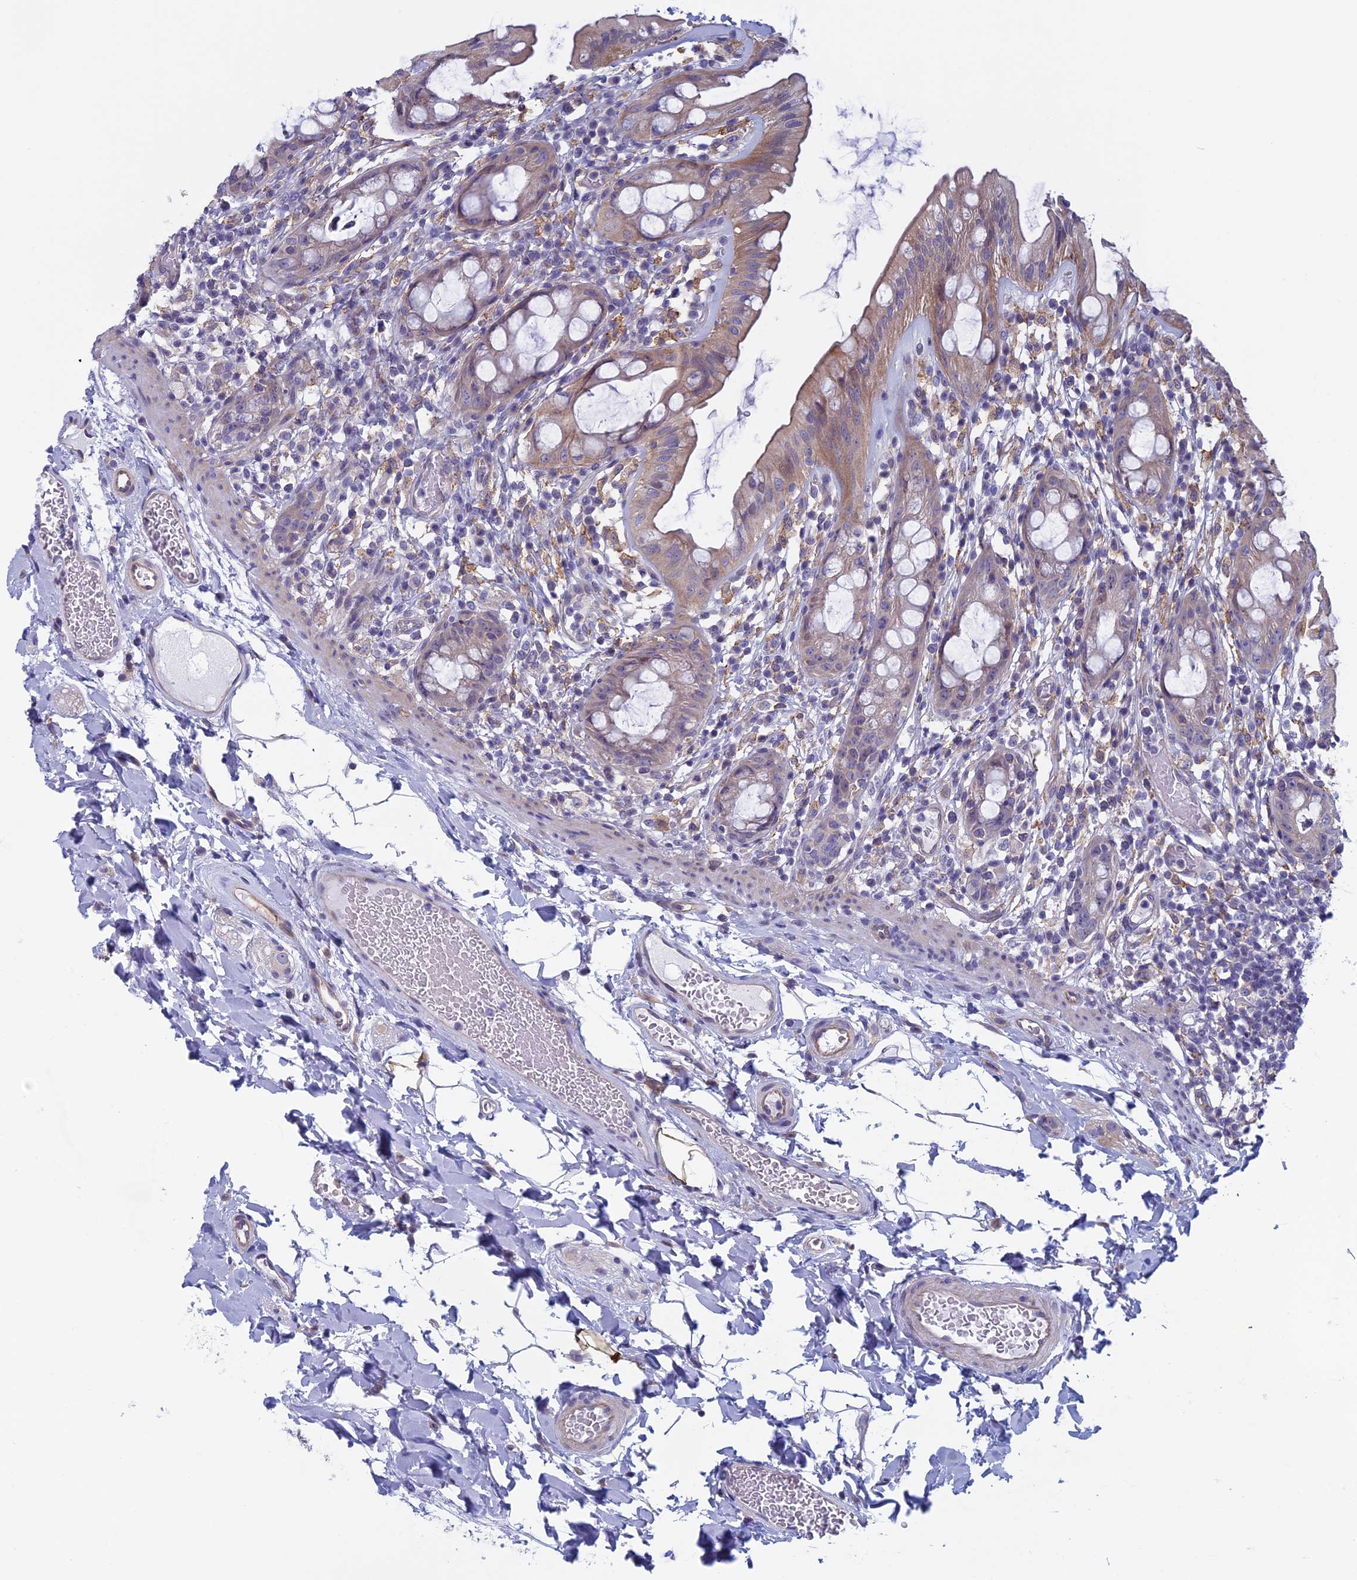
{"staining": {"intensity": "moderate", "quantity": "25%-75%", "location": "cytoplasmic/membranous"}, "tissue": "rectum", "cell_type": "Glandular cells", "image_type": "normal", "snomed": [{"axis": "morphology", "description": "Normal tissue, NOS"}, {"axis": "topography", "description": "Rectum"}], "caption": "A high-resolution micrograph shows immunohistochemistry (IHC) staining of unremarkable rectum, which reveals moderate cytoplasmic/membranous staining in about 25%-75% of glandular cells.", "gene": "CNOT6L", "patient": {"sex": "female", "age": 57}}